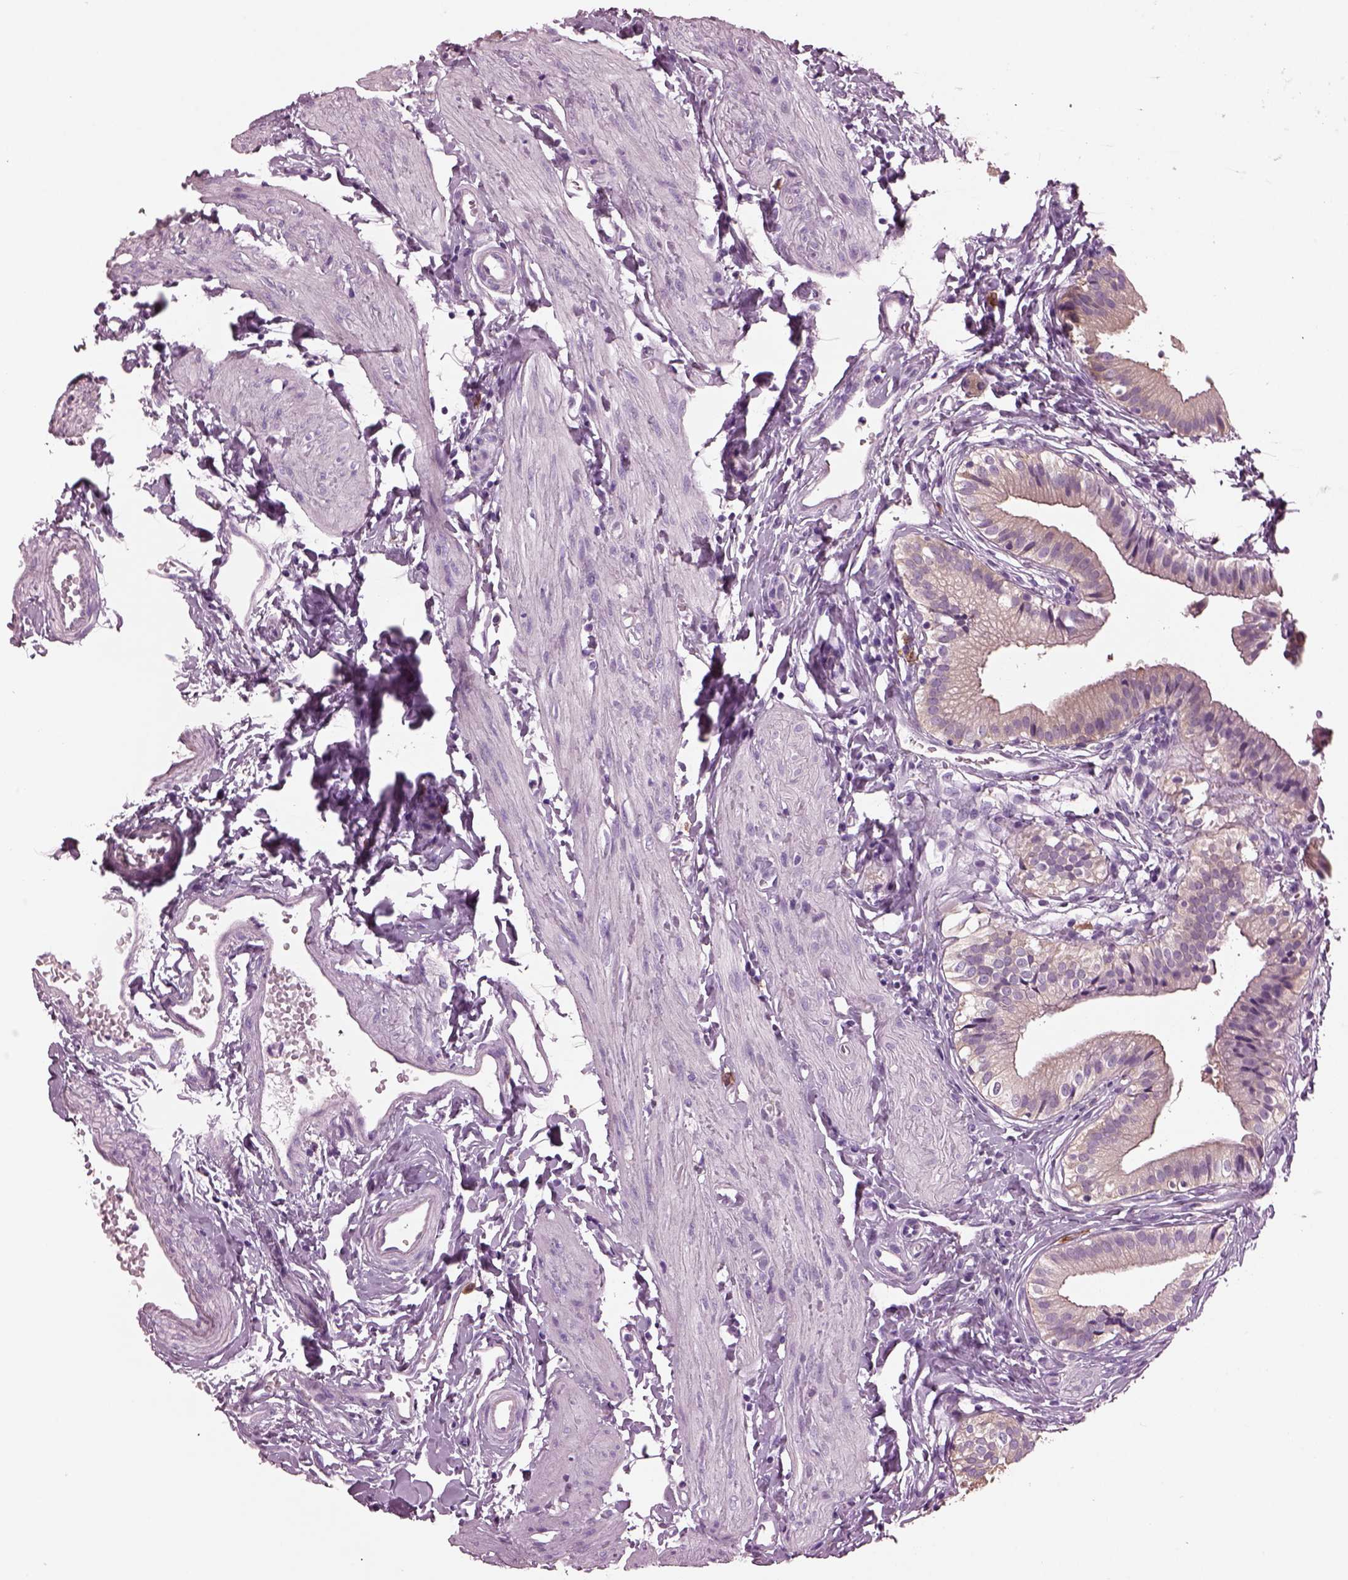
{"staining": {"intensity": "negative", "quantity": "none", "location": "none"}, "tissue": "gallbladder", "cell_type": "Glandular cells", "image_type": "normal", "snomed": [{"axis": "morphology", "description": "Normal tissue, NOS"}, {"axis": "topography", "description": "Gallbladder"}], "caption": "An image of gallbladder stained for a protein exhibits no brown staining in glandular cells.", "gene": "SHTN1", "patient": {"sex": "female", "age": 47}}